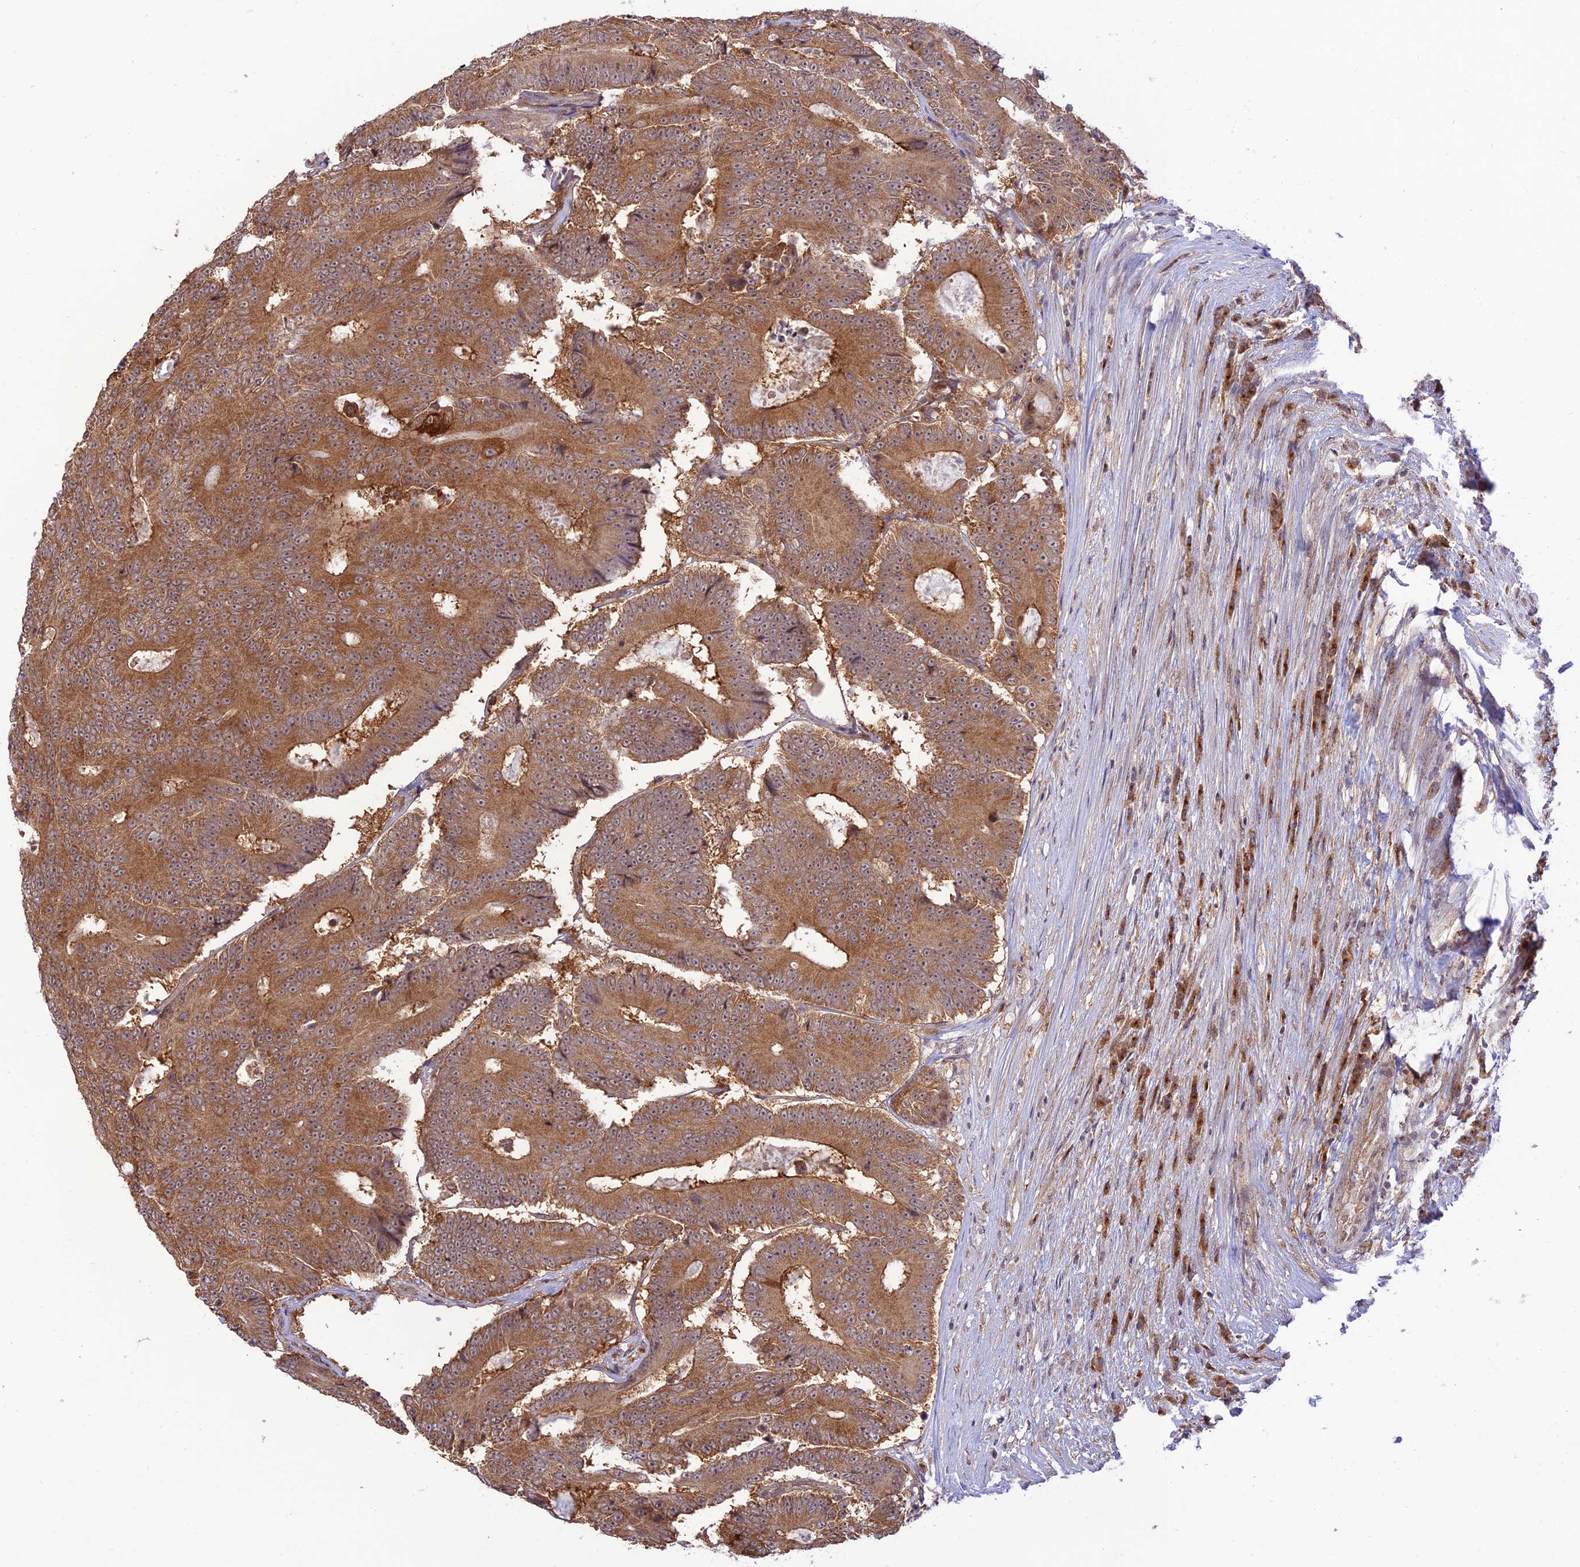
{"staining": {"intensity": "moderate", "quantity": ">75%", "location": "cytoplasmic/membranous"}, "tissue": "colorectal cancer", "cell_type": "Tumor cells", "image_type": "cancer", "snomed": [{"axis": "morphology", "description": "Adenocarcinoma, NOS"}, {"axis": "topography", "description": "Colon"}], "caption": "Immunohistochemical staining of human colorectal adenocarcinoma exhibits medium levels of moderate cytoplasmic/membranous protein staining in approximately >75% of tumor cells.", "gene": "GOLGA3", "patient": {"sex": "male", "age": 83}}